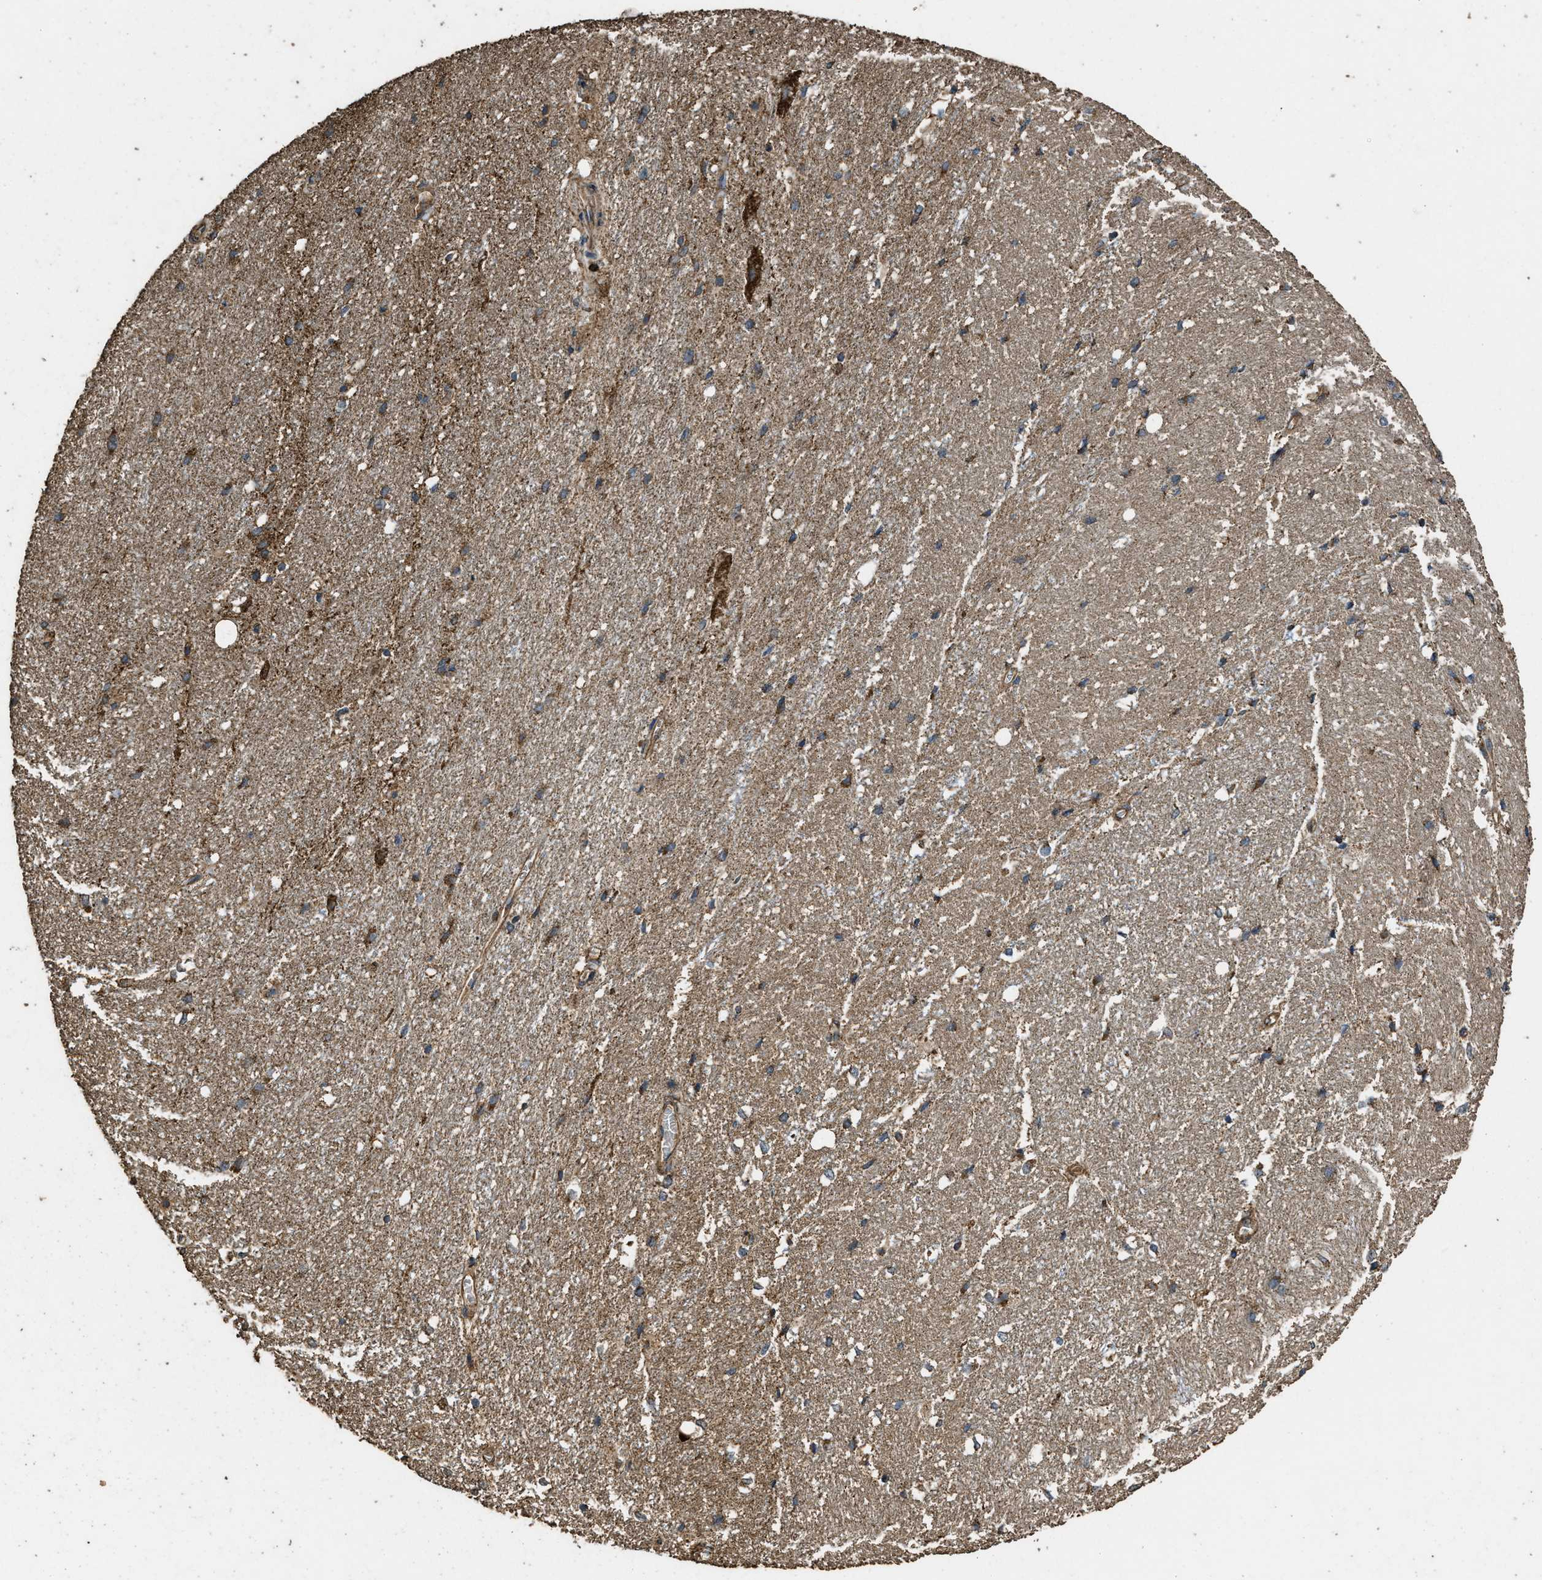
{"staining": {"intensity": "moderate", "quantity": "25%-75%", "location": "cytoplasmic/membranous"}, "tissue": "hippocampus", "cell_type": "Glial cells", "image_type": "normal", "snomed": [{"axis": "morphology", "description": "Normal tissue, NOS"}, {"axis": "topography", "description": "Hippocampus"}], "caption": "Immunohistochemistry (IHC) (DAB (3,3'-diaminobenzidine)) staining of normal human hippocampus shows moderate cytoplasmic/membranous protein expression in about 25%-75% of glial cells. (DAB (3,3'-diaminobenzidine) = brown stain, brightfield microscopy at high magnification).", "gene": "CYRIA", "patient": {"sex": "female", "age": 19}}